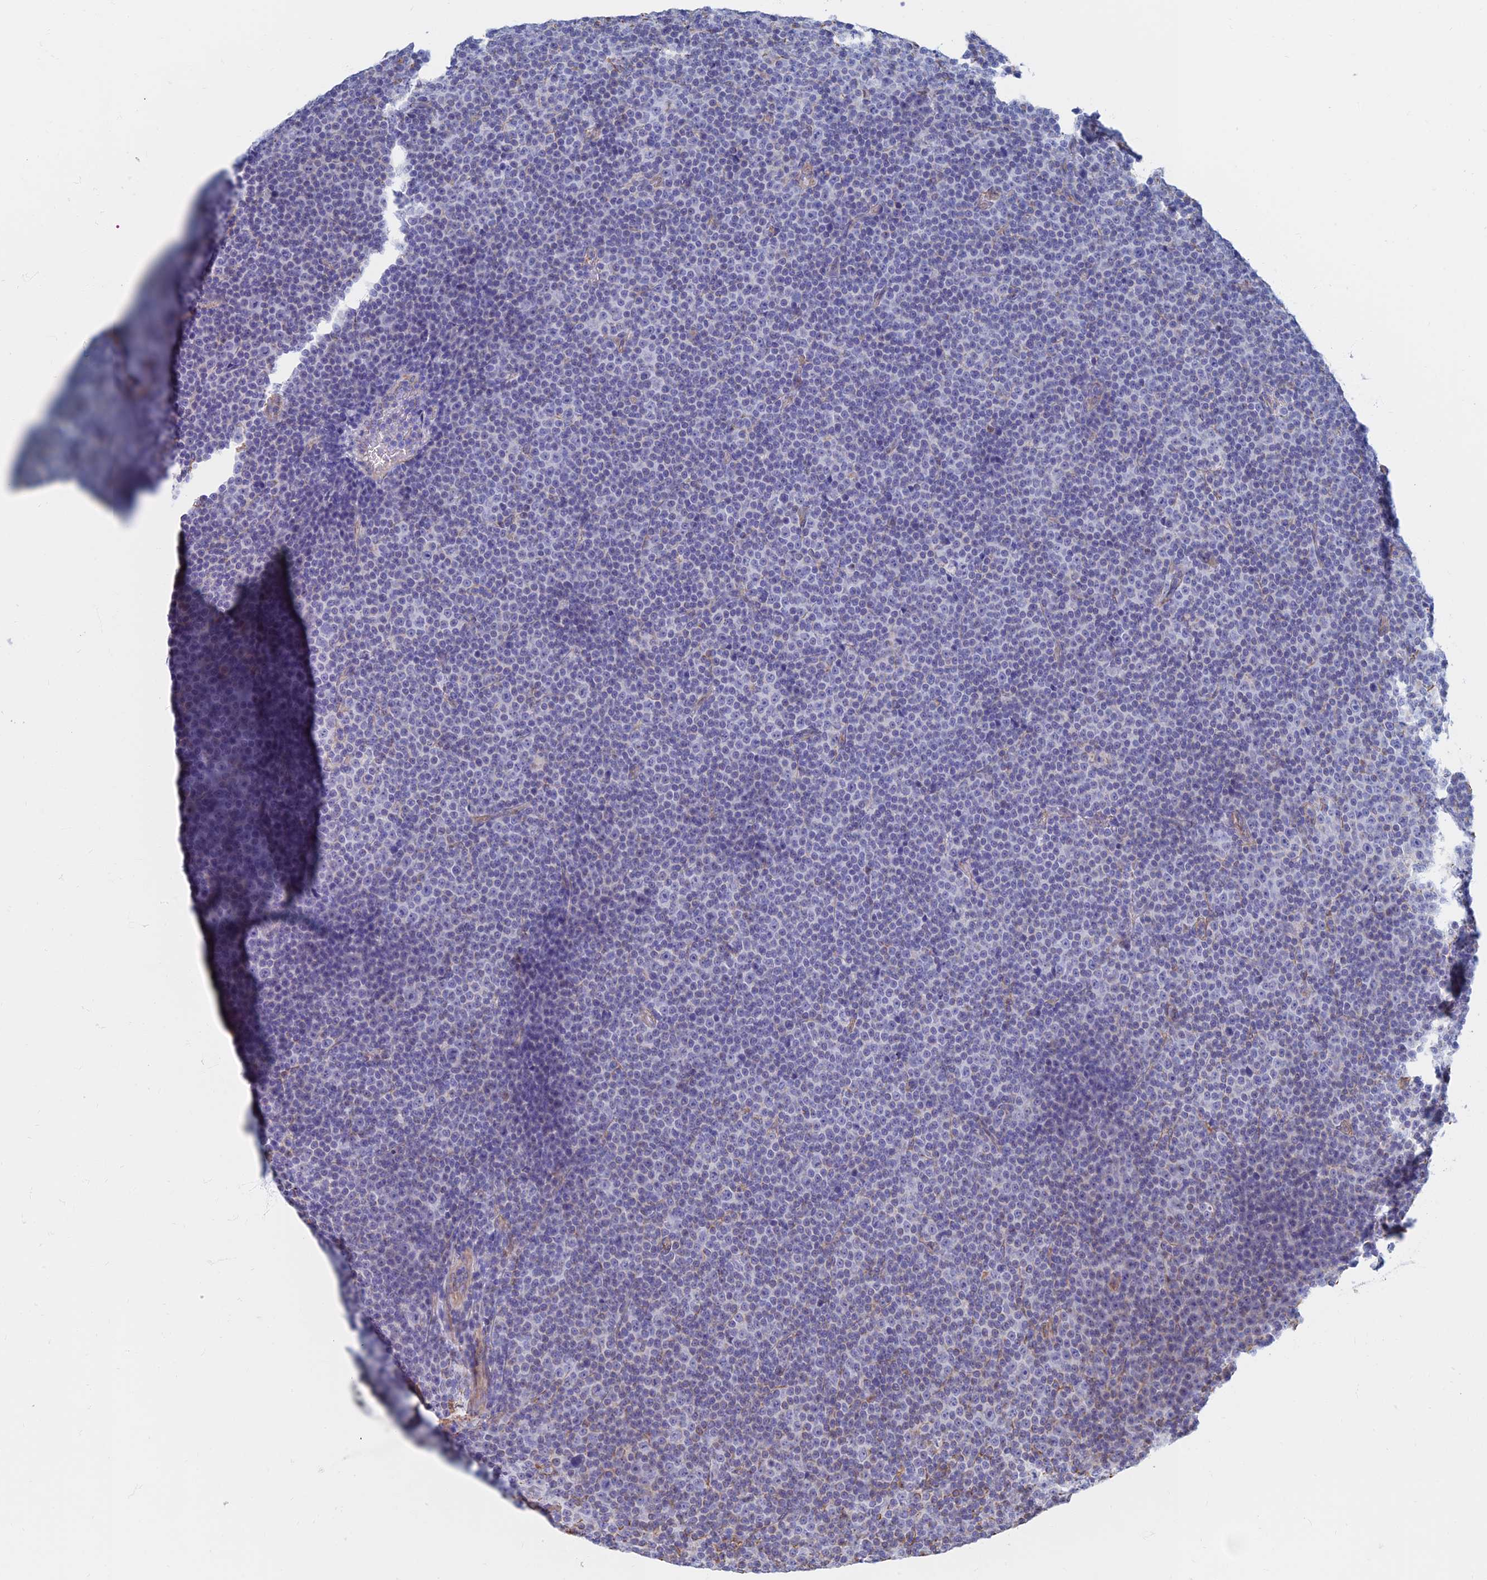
{"staining": {"intensity": "negative", "quantity": "none", "location": "none"}, "tissue": "lymphoma", "cell_type": "Tumor cells", "image_type": "cancer", "snomed": [{"axis": "morphology", "description": "Malignant lymphoma, non-Hodgkin's type, Low grade"}, {"axis": "topography", "description": "Lymph node"}], "caption": "IHC of human lymphoma reveals no staining in tumor cells.", "gene": "RMC1", "patient": {"sex": "female", "age": 67}}